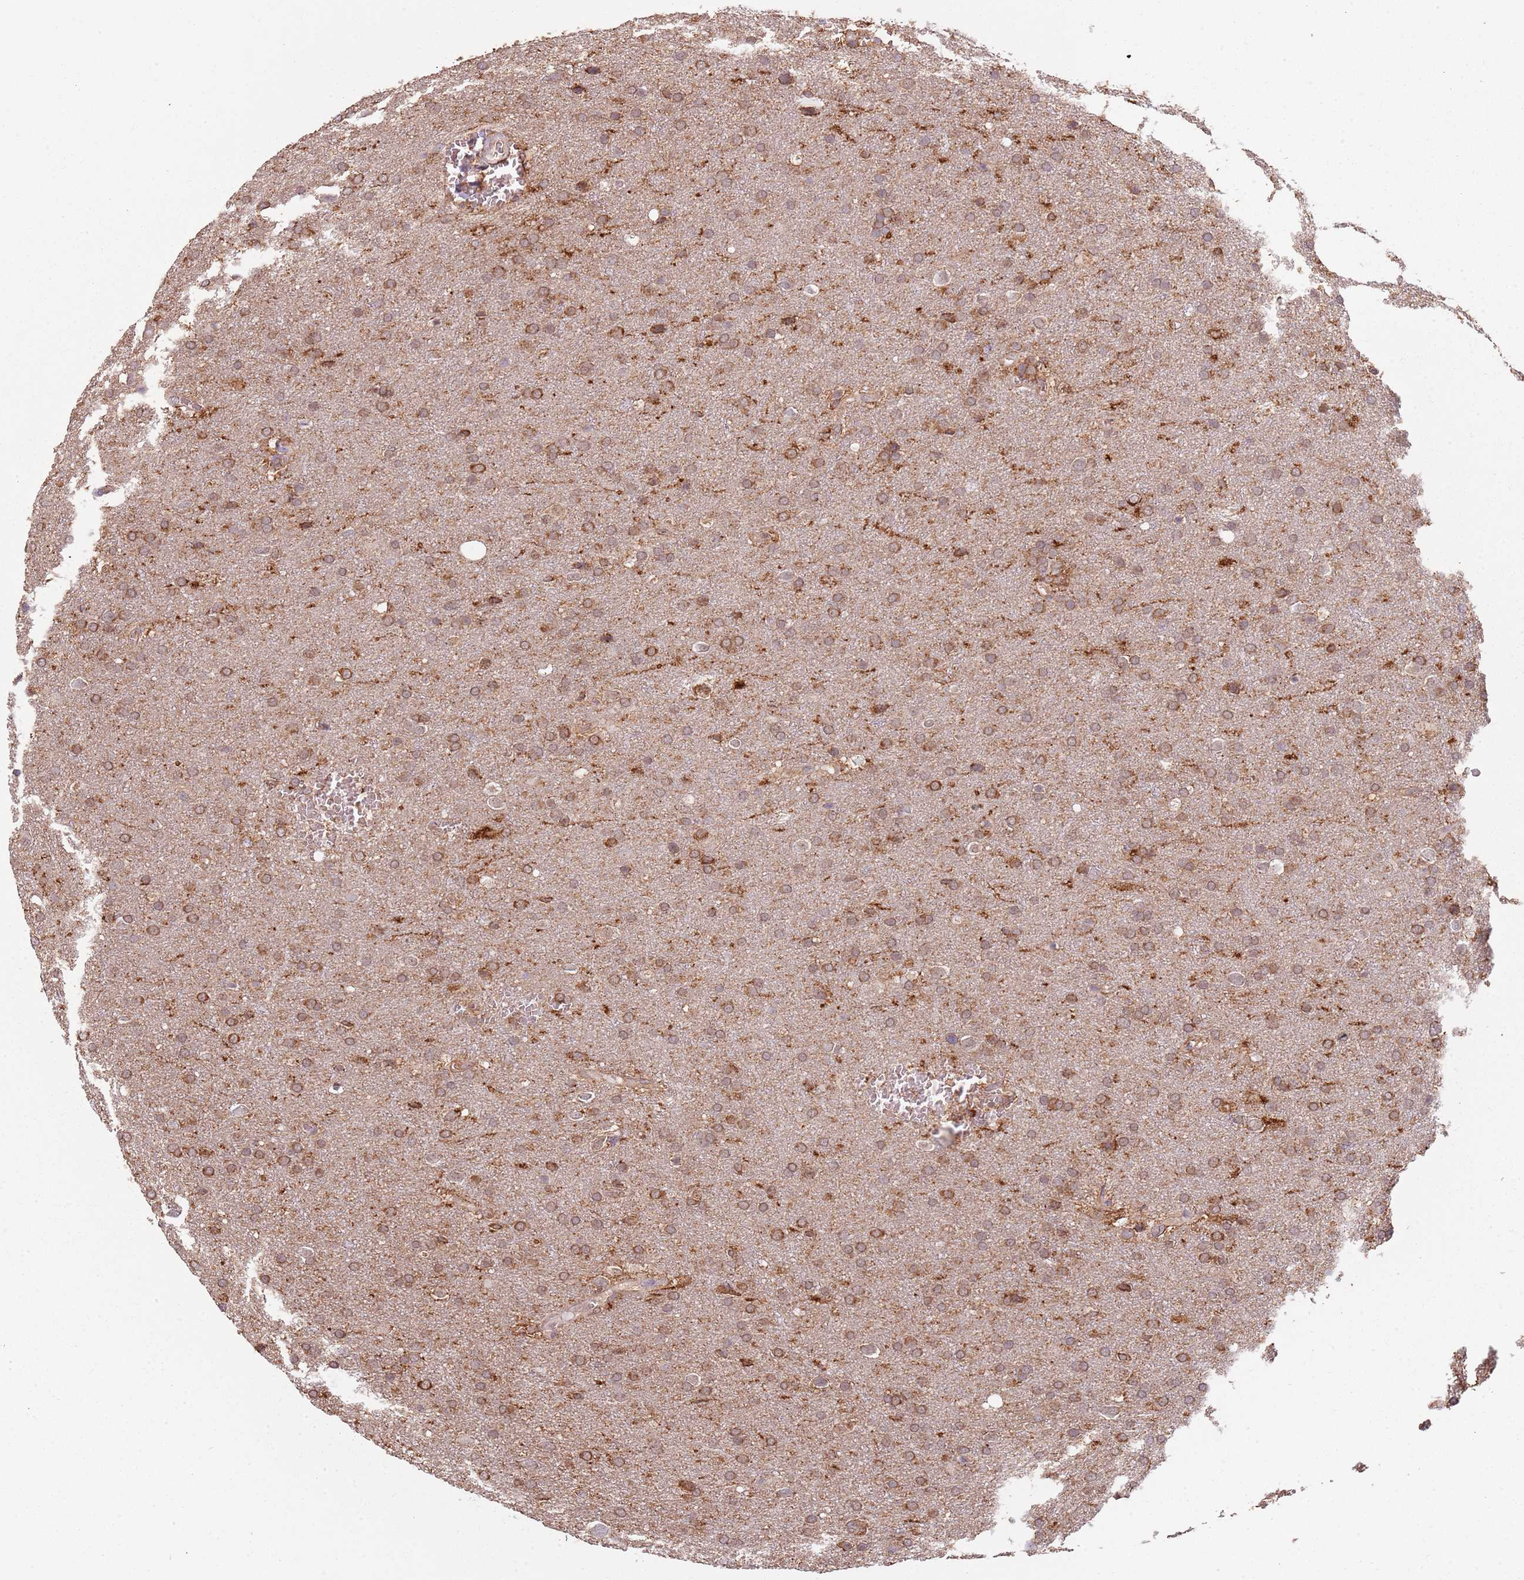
{"staining": {"intensity": "moderate", "quantity": "25%-75%", "location": "cytoplasmic/membranous"}, "tissue": "glioma", "cell_type": "Tumor cells", "image_type": "cancer", "snomed": [{"axis": "morphology", "description": "Glioma, malignant, Low grade"}, {"axis": "topography", "description": "Brain"}], "caption": "This is a micrograph of immunohistochemistry staining of glioma, which shows moderate expression in the cytoplasmic/membranous of tumor cells.", "gene": "ATOSB", "patient": {"sex": "female", "age": 32}}